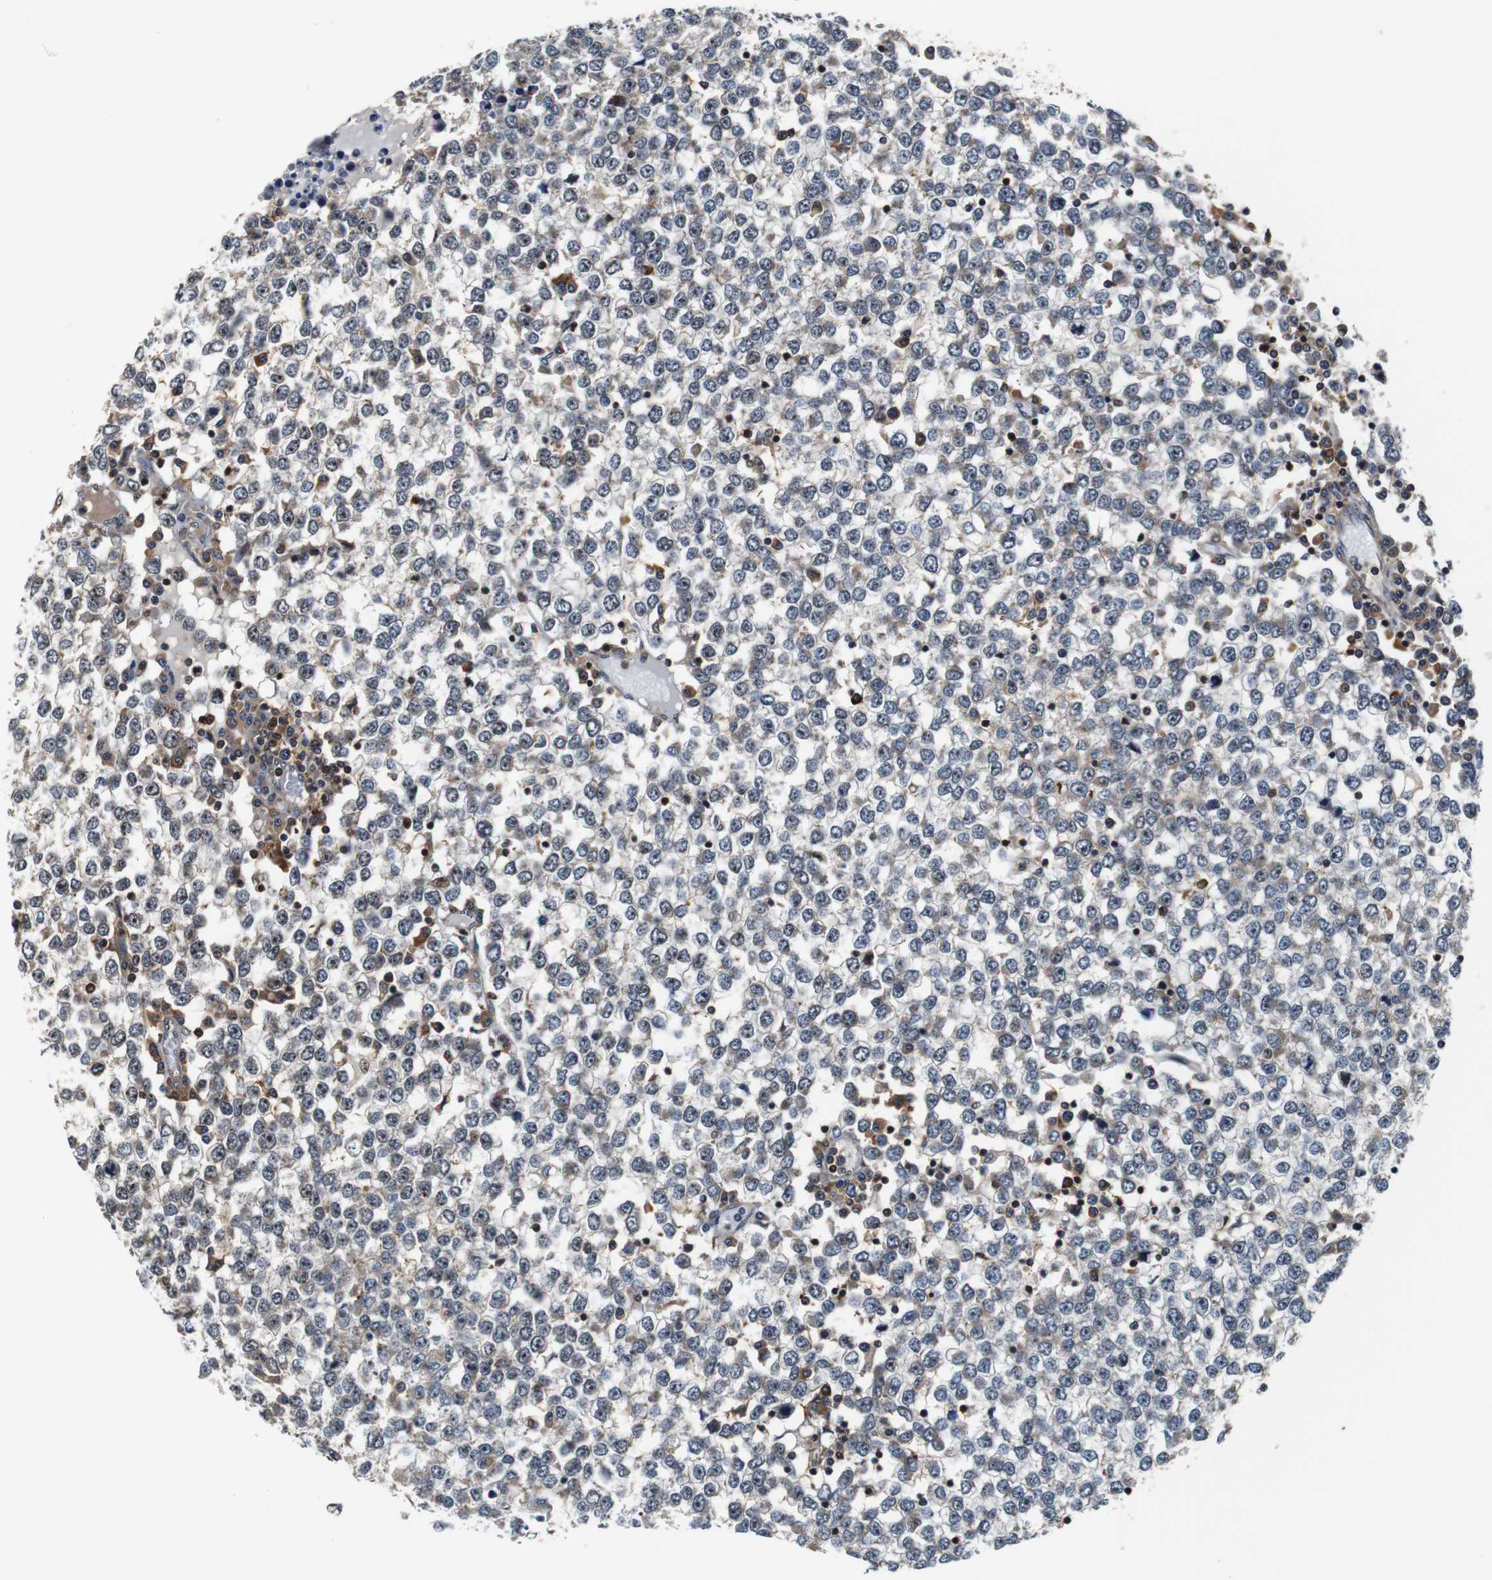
{"staining": {"intensity": "strong", "quantity": ">75%", "location": "cytoplasmic/membranous,nuclear"}, "tissue": "testis cancer", "cell_type": "Tumor cells", "image_type": "cancer", "snomed": [{"axis": "morphology", "description": "Seminoma, NOS"}, {"axis": "topography", "description": "Testis"}], "caption": "This is an image of IHC staining of testis cancer, which shows strong expression in the cytoplasmic/membranous and nuclear of tumor cells.", "gene": "LRP4", "patient": {"sex": "male", "age": 65}}